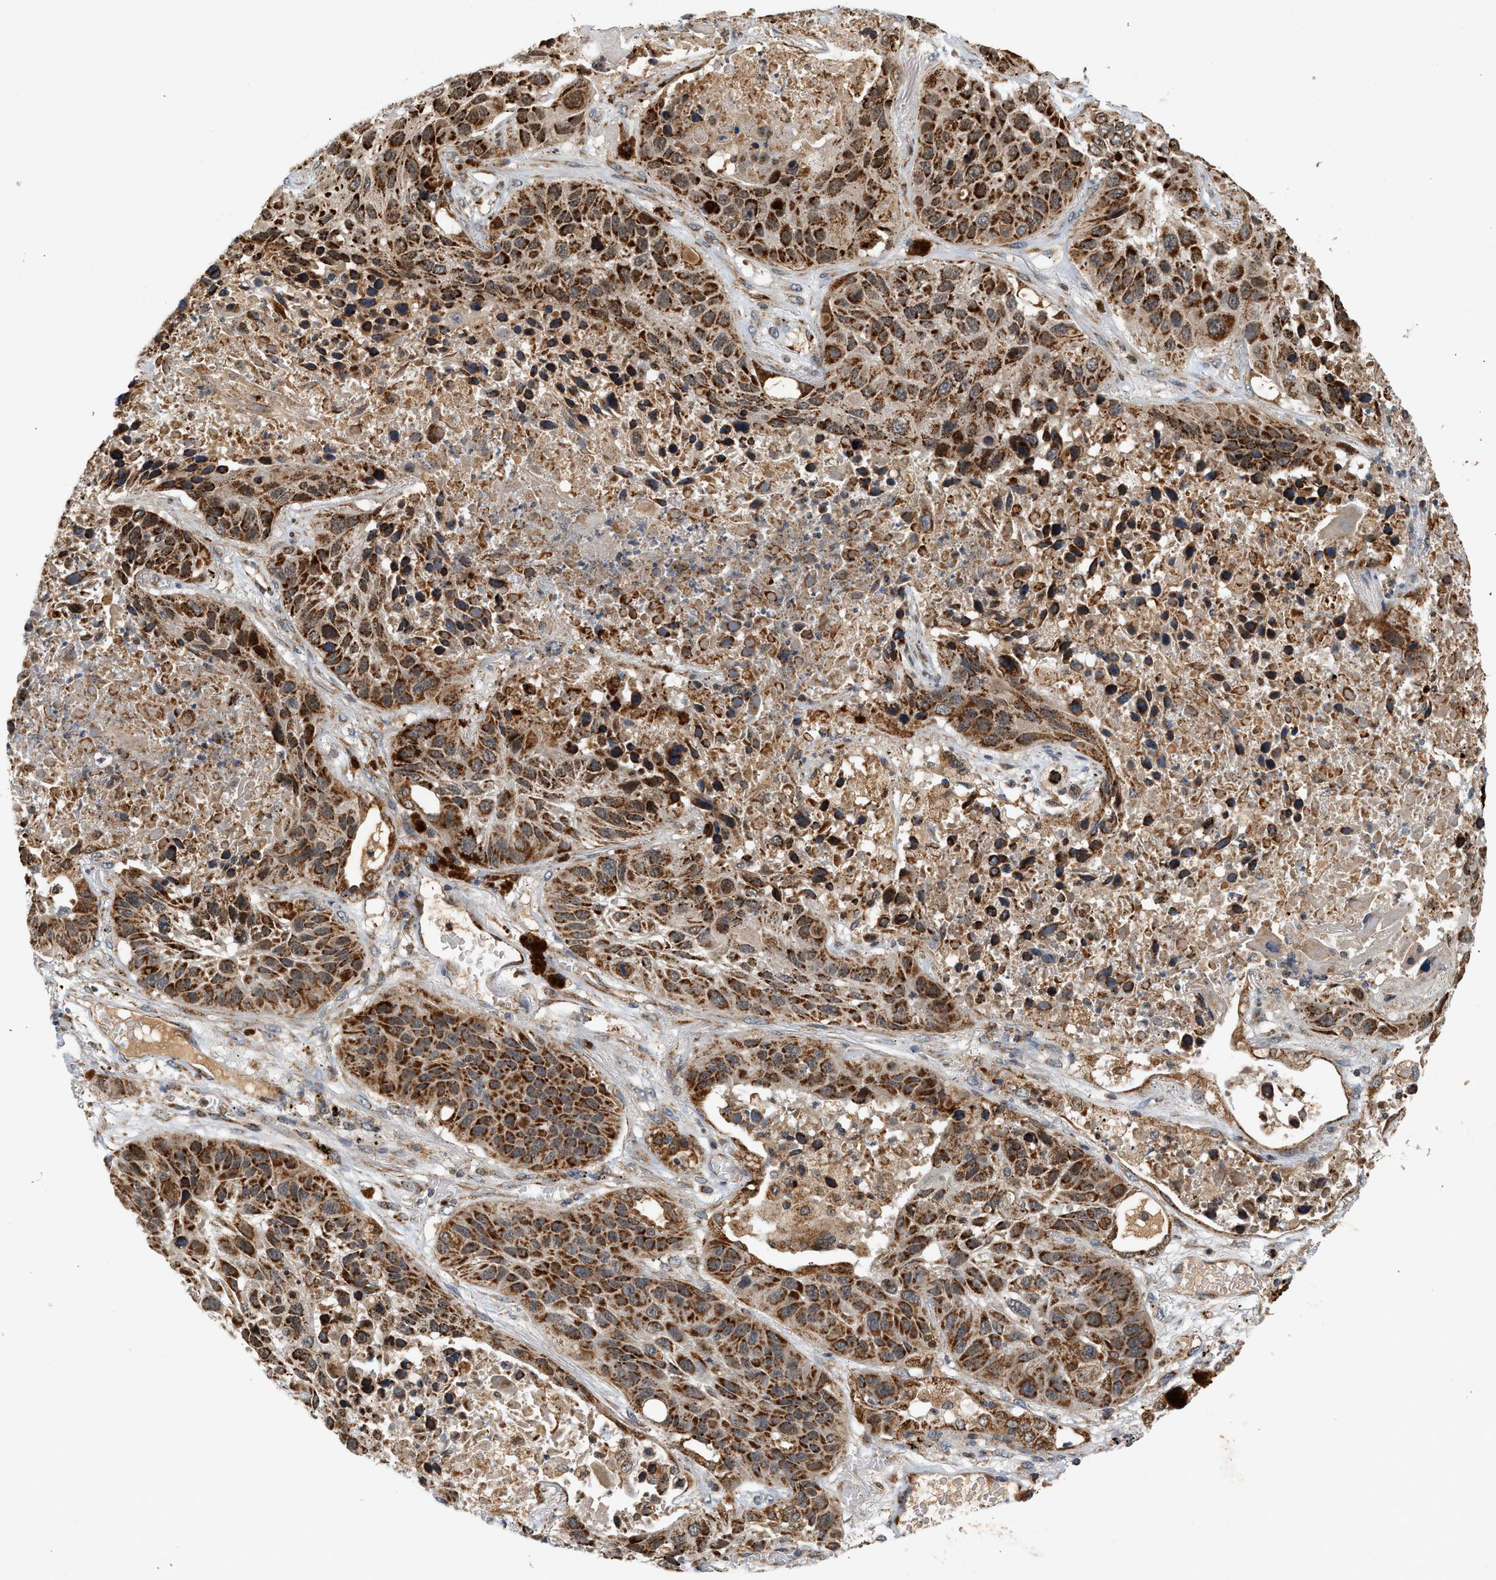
{"staining": {"intensity": "strong", "quantity": ">75%", "location": "cytoplasmic/membranous"}, "tissue": "lung cancer", "cell_type": "Tumor cells", "image_type": "cancer", "snomed": [{"axis": "morphology", "description": "Squamous cell carcinoma, NOS"}, {"axis": "topography", "description": "Lung"}], "caption": "DAB (3,3'-diaminobenzidine) immunohistochemical staining of lung squamous cell carcinoma shows strong cytoplasmic/membranous protein positivity in approximately >75% of tumor cells.", "gene": "MCU", "patient": {"sex": "male", "age": 57}}